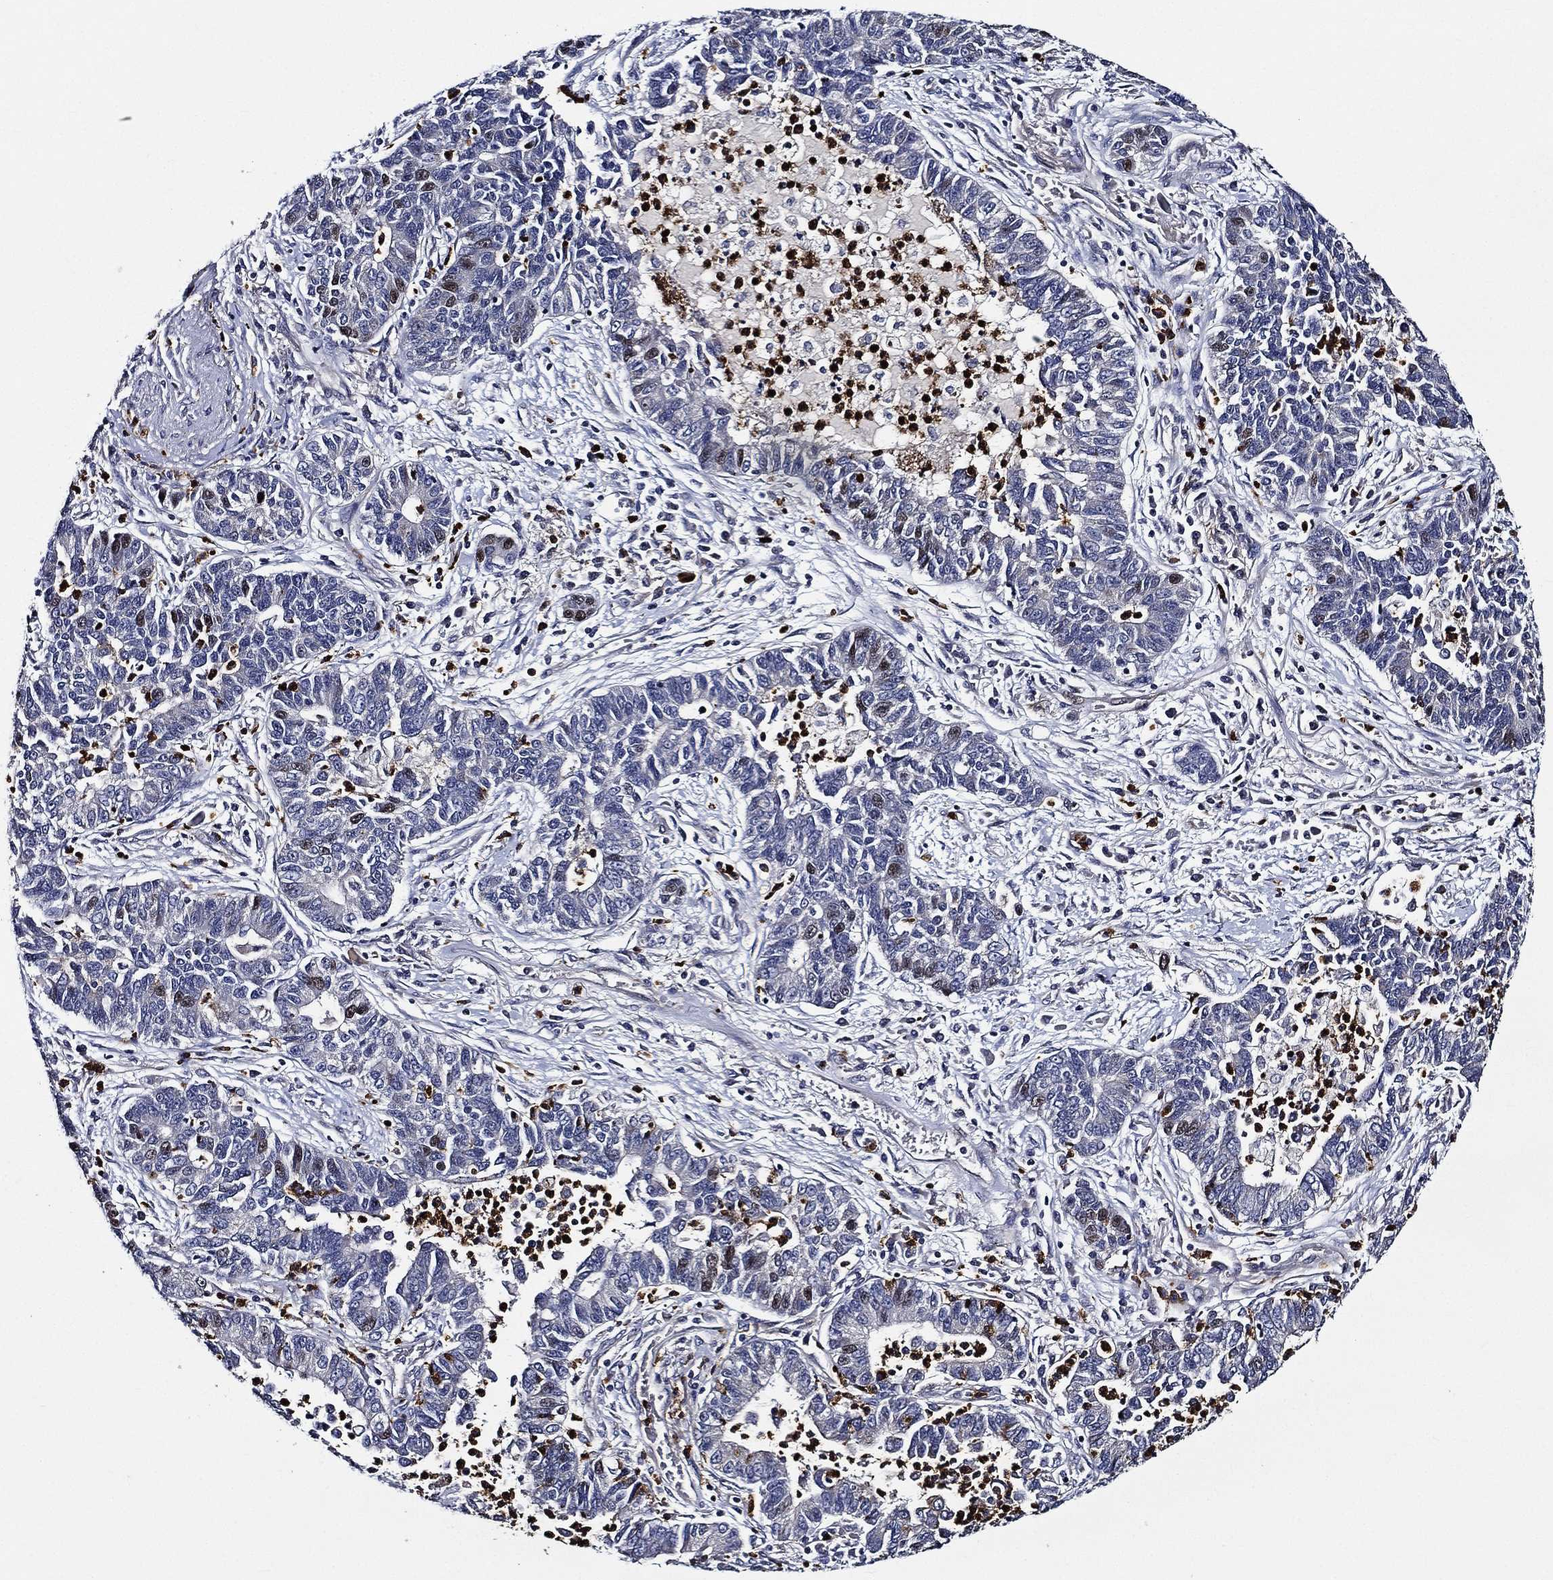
{"staining": {"intensity": "negative", "quantity": "none", "location": "none"}, "tissue": "lung cancer", "cell_type": "Tumor cells", "image_type": "cancer", "snomed": [{"axis": "morphology", "description": "Adenocarcinoma, NOS"}, {"axis": "topography", "description": "Lung"}], "caption": "DAB immunohistochemical staining of human lung cancer demonstrates no significant staining in tumor cells.", "gene": "KIF20B", "patient": {"sex": "female", "age": 57}}